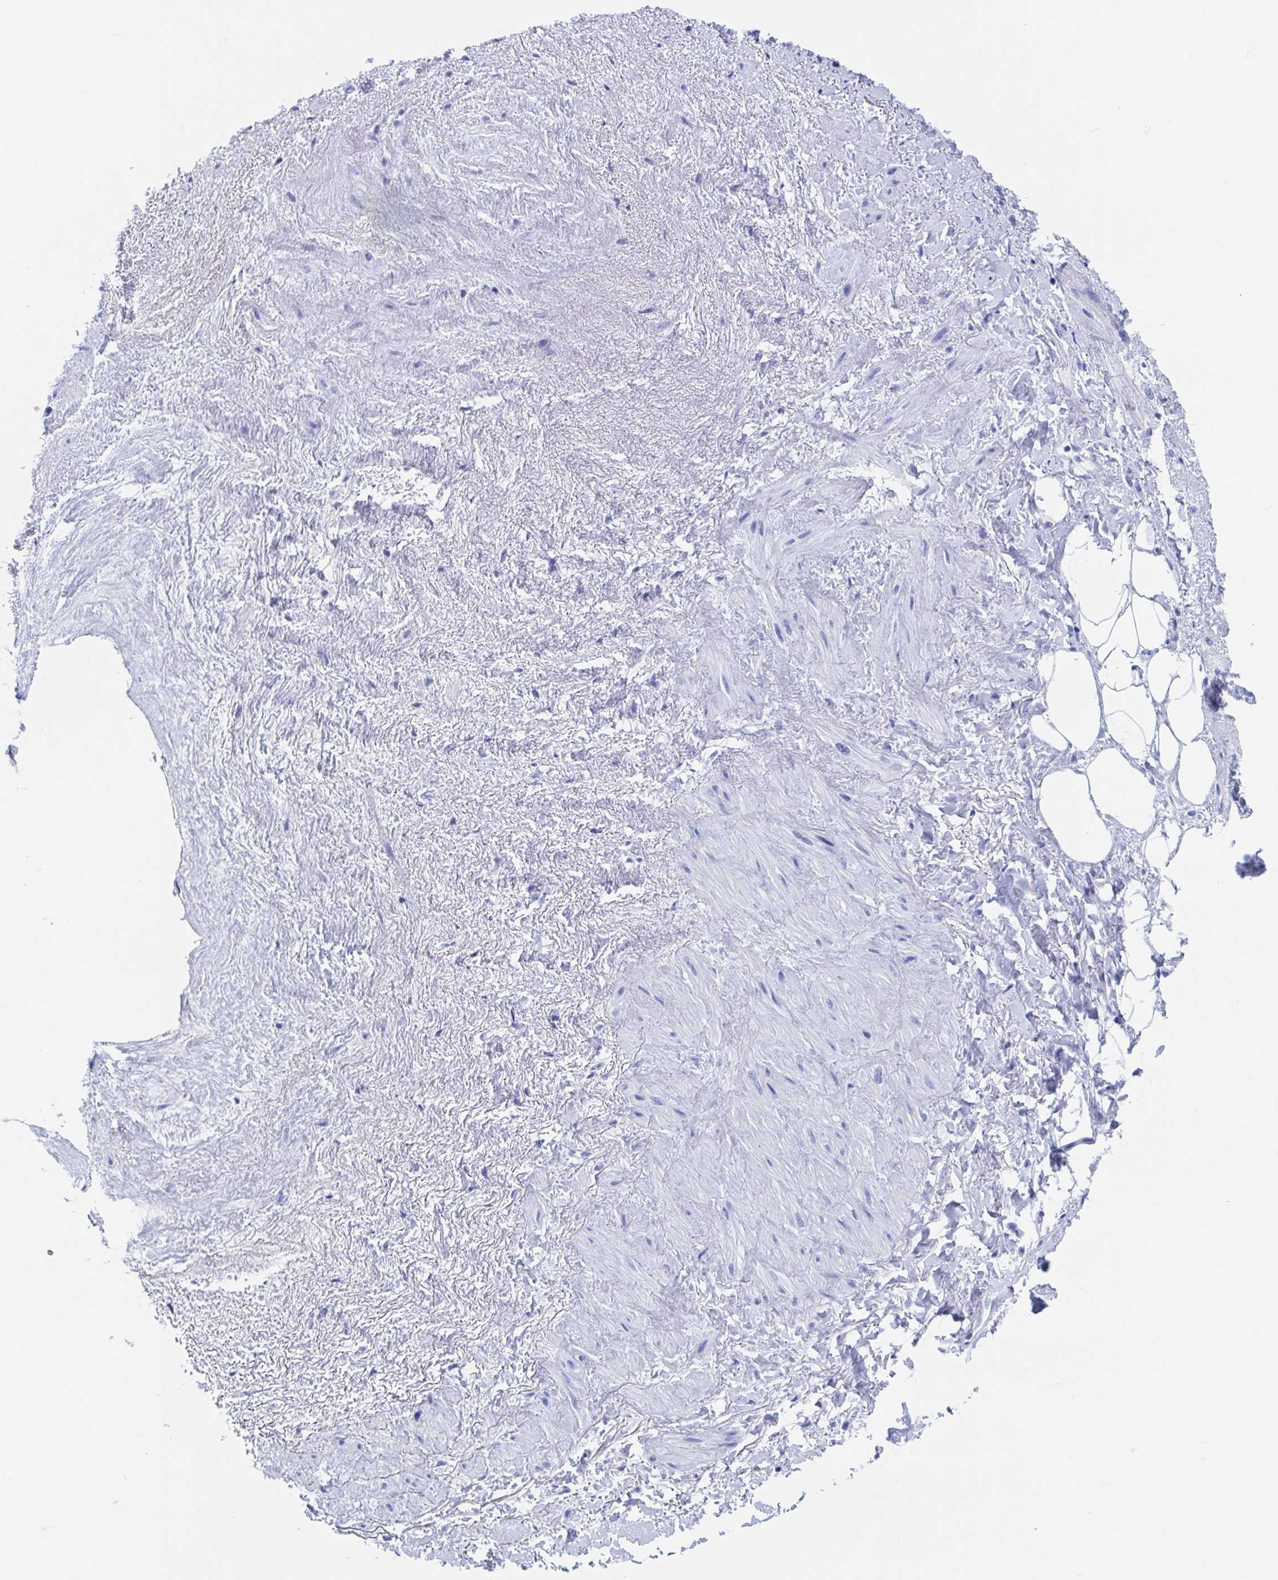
{"staining": {"intensity": "negative", "quantity": "none", "location": "none"}, "tissue": "heart muscle", "cell_type": "Cardiomyocytes", "image_type": "normal", "snomed": [{"axis": "morphology", "description": "Normal tissue, NOS"}, {"axis": "topography", "description": "Heart"}], "caption": "DAB immunohistochemical staining of unremarkable human heart muscle exhibits no significant positivity in cardiomyocytes.", "gene": "C10orf53", "patient": {"sex": "male", "age": 62}}